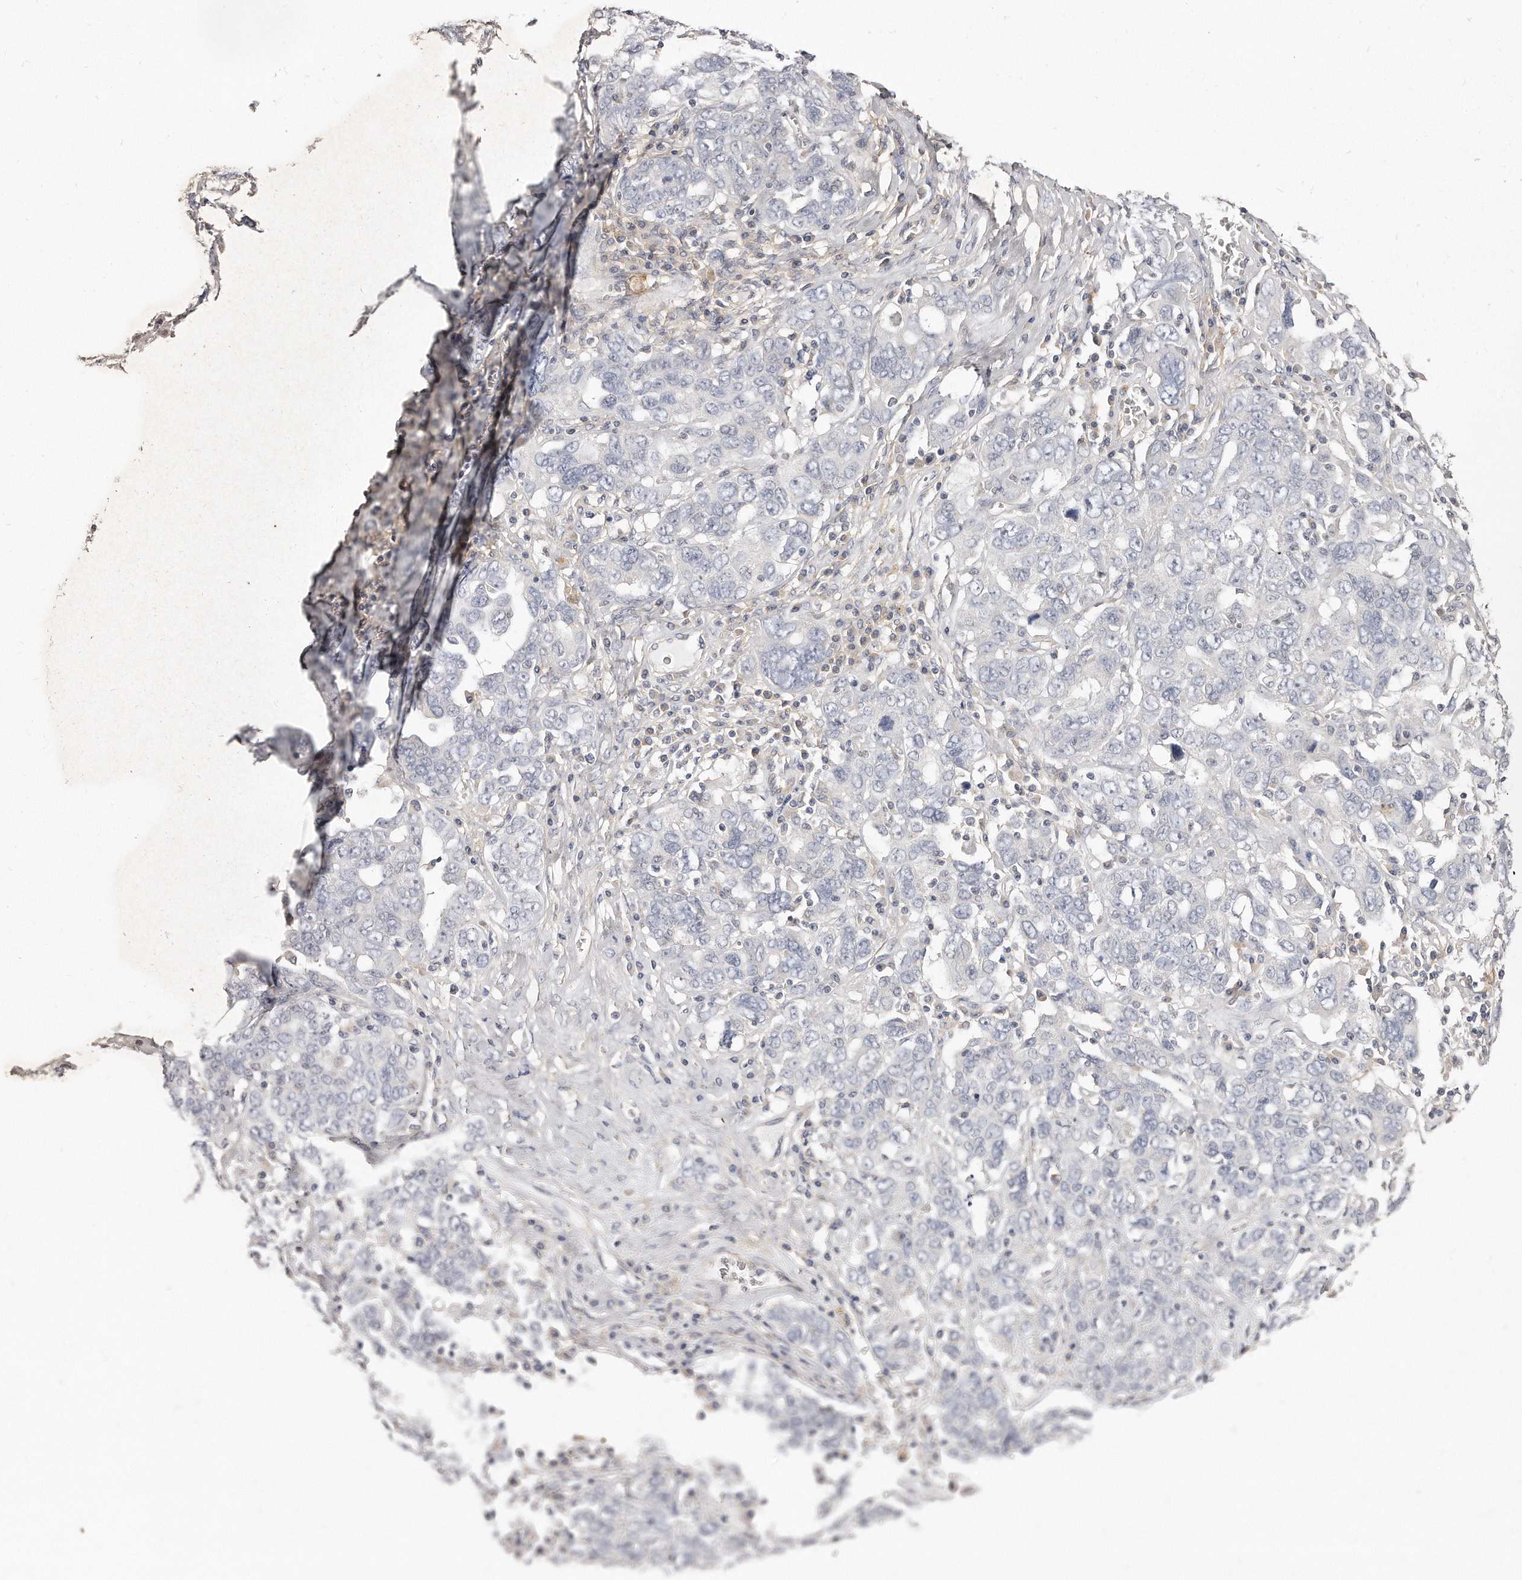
{"staining": {"intensity": "negative", "quantity": "none", "location": "none"}, "tissue": "ovarian cancer", "cell_type": "Tumor cells", "image_type": "cancer", "snomed": [{"axis": "morphology", "description": "Carcinoma, endometroid"}, {"axis": "topography", "description": "Ovary"}], "caption": "Tumor cells are negative for brown protein staining in ovarian cancer.", "gene": "TTLL4", "patient": {"sex": "female", "age": 62}}